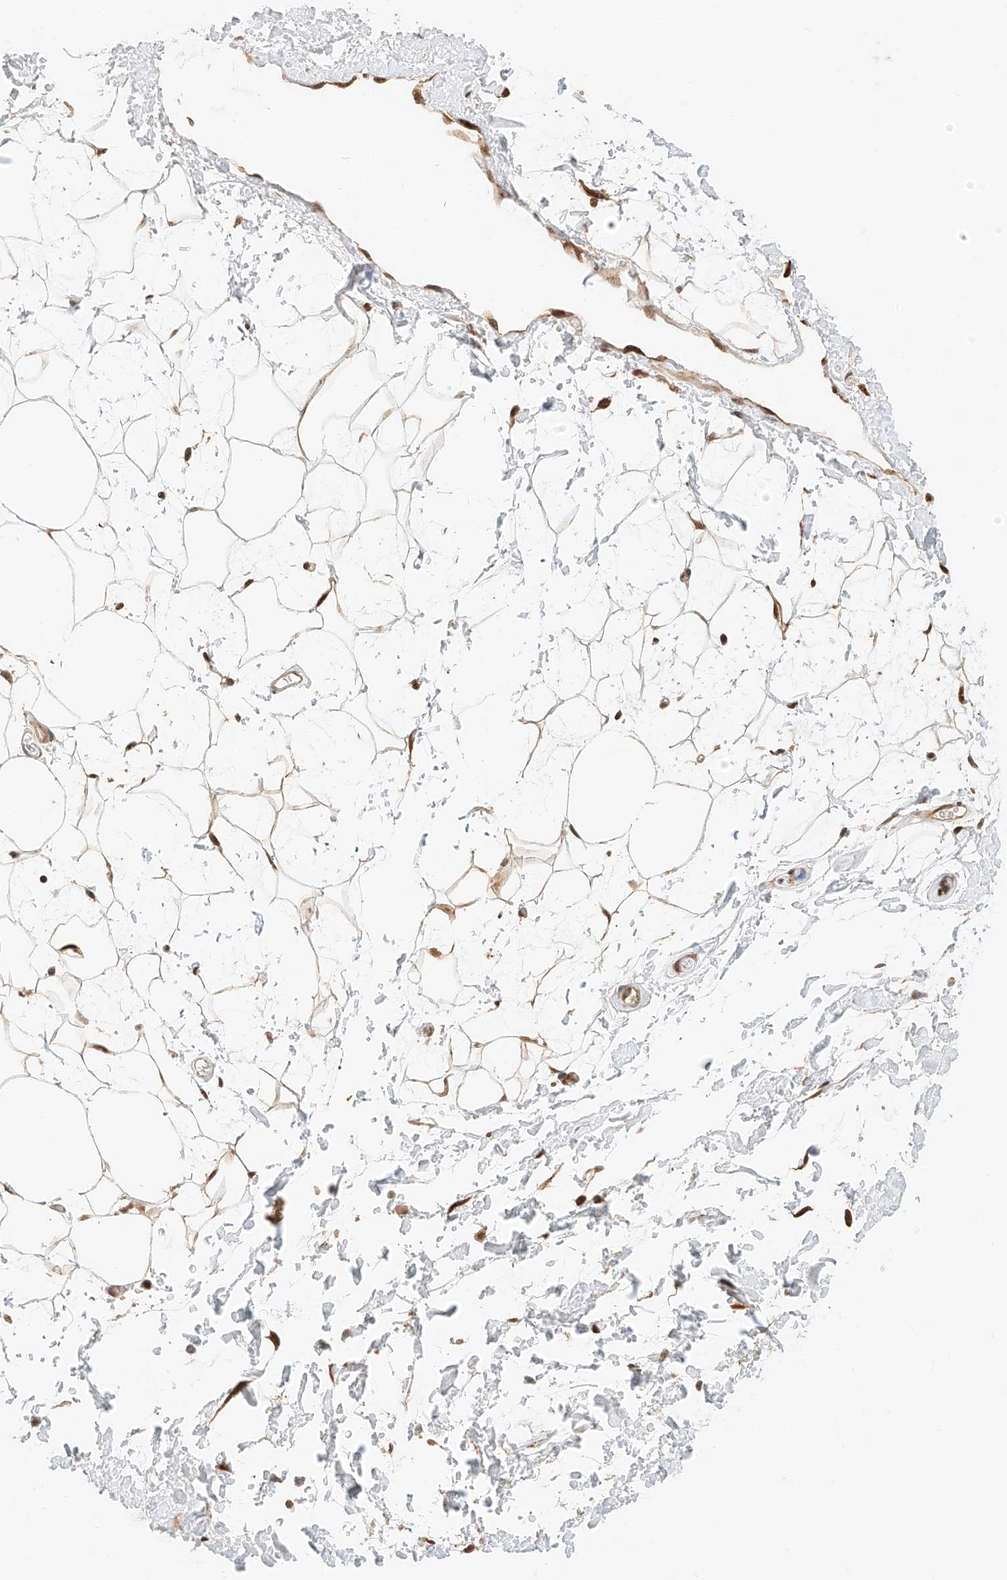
{"staining": {"intensity": "weak", "quantity": "25%-75%", "location": "cytoplasmic/membranous"}, "tissue": "adipose tissue", "cell_type": "Adipocytes", "image_type": "normal", "snomed": [{"axis": "morphology", "description": "Normal tissue, NOS"}, {"axis": "topography", "description": "Soft tissue"}], "caption": "Unremarkable adipose tissue demonstrates weak cytoplasmic/membranous positivity in approximately 25%-75% of adipocytes (IHC, brightfield microscopy, high magnification)..", "gene": "EIF4H", "patient": {"sex": "male", "age": 72}}